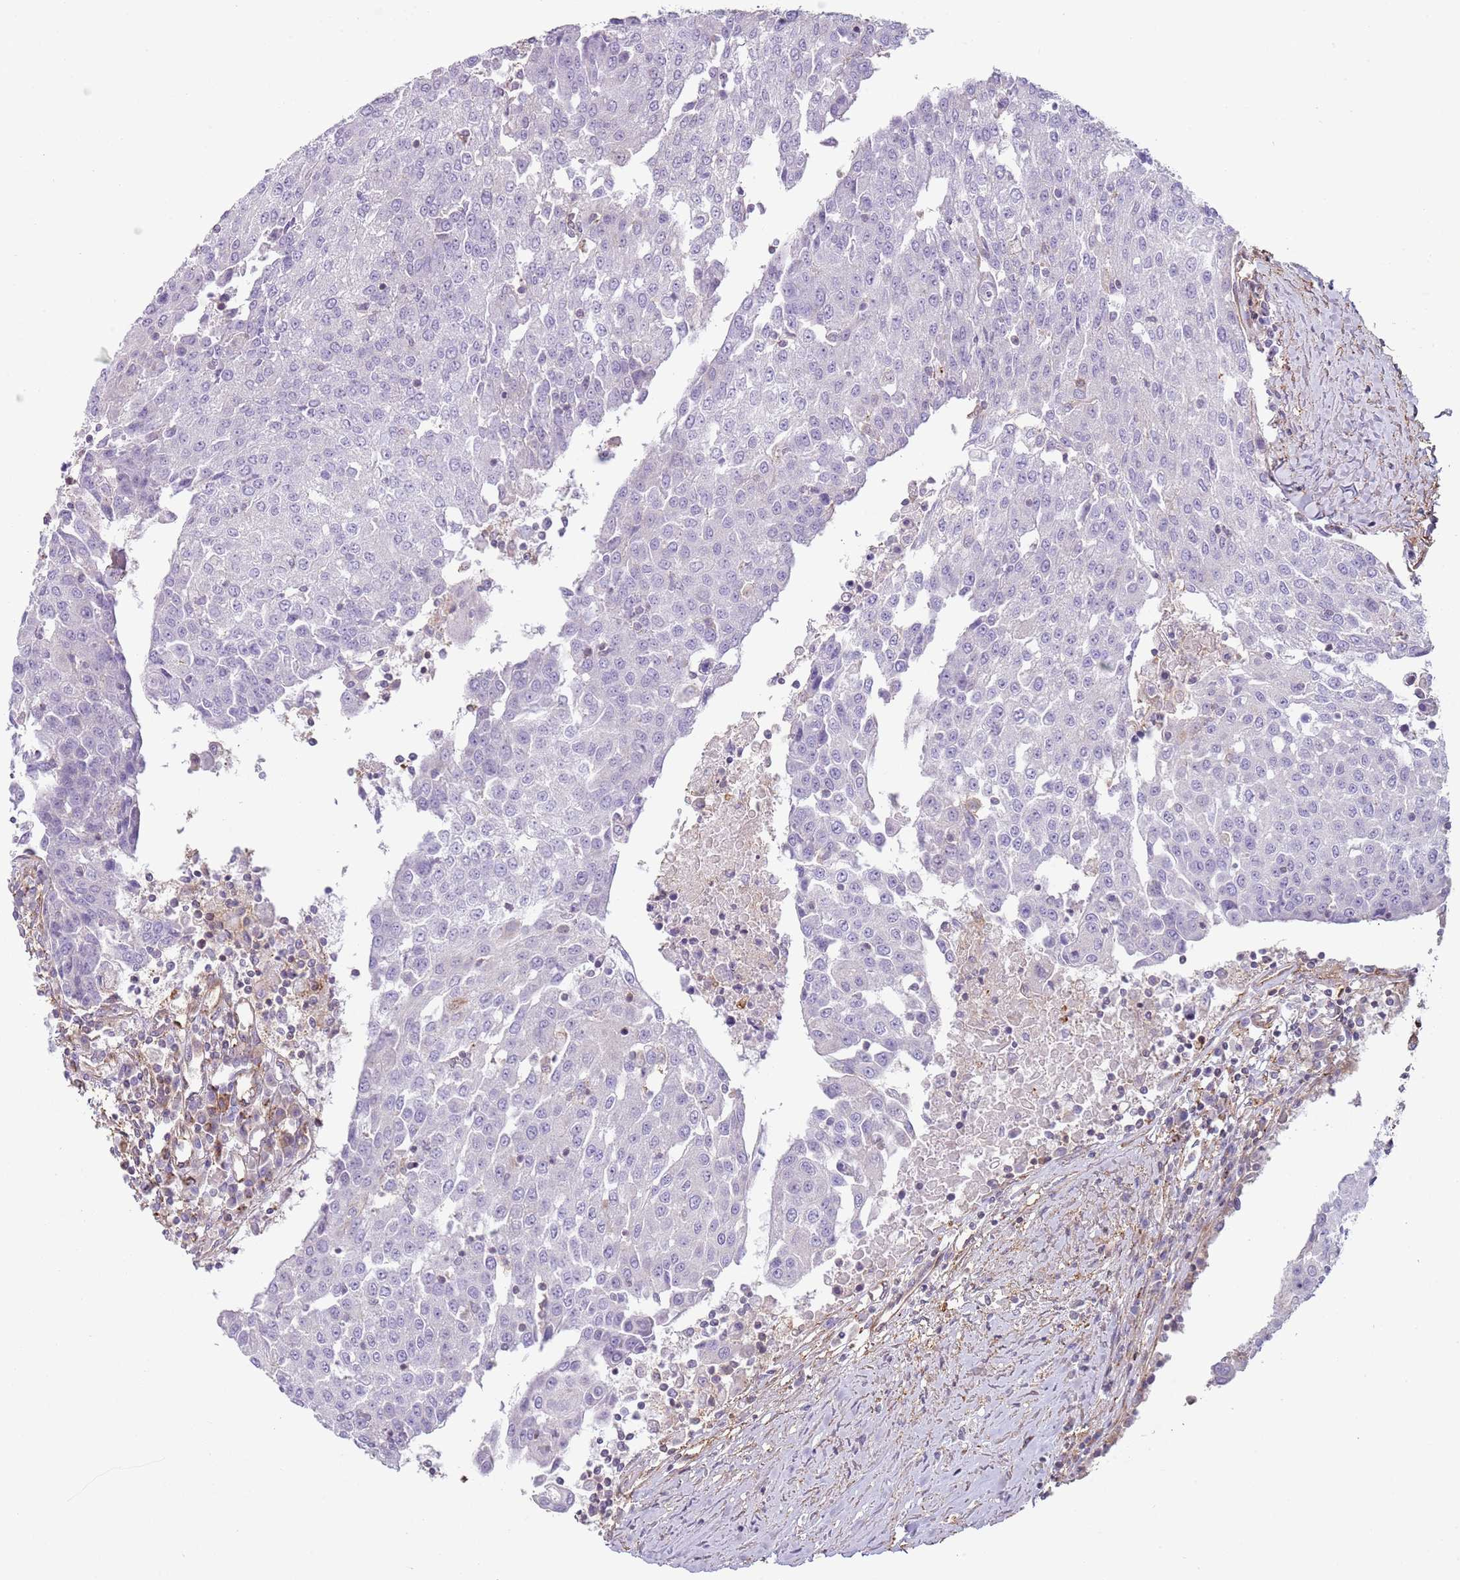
{"staining": {"intensity": "negative", "quantity": "none", "location": "none"}, "tissue": "urothelial cancer", "cell_type": "Tumor cells", "image_type": "cancer", "snomed": [{"axis": "morphology", "description": "Urothelial carcinoma, High grade"}, {"axis": "topography", "description": "Urinary bladder"}], "caption": "IHC of human high-grade urothelial carcinoma shows no expression in tumor cells.", "gene": "GNAI3", "patient": {"sex": "female", "age": 85}}